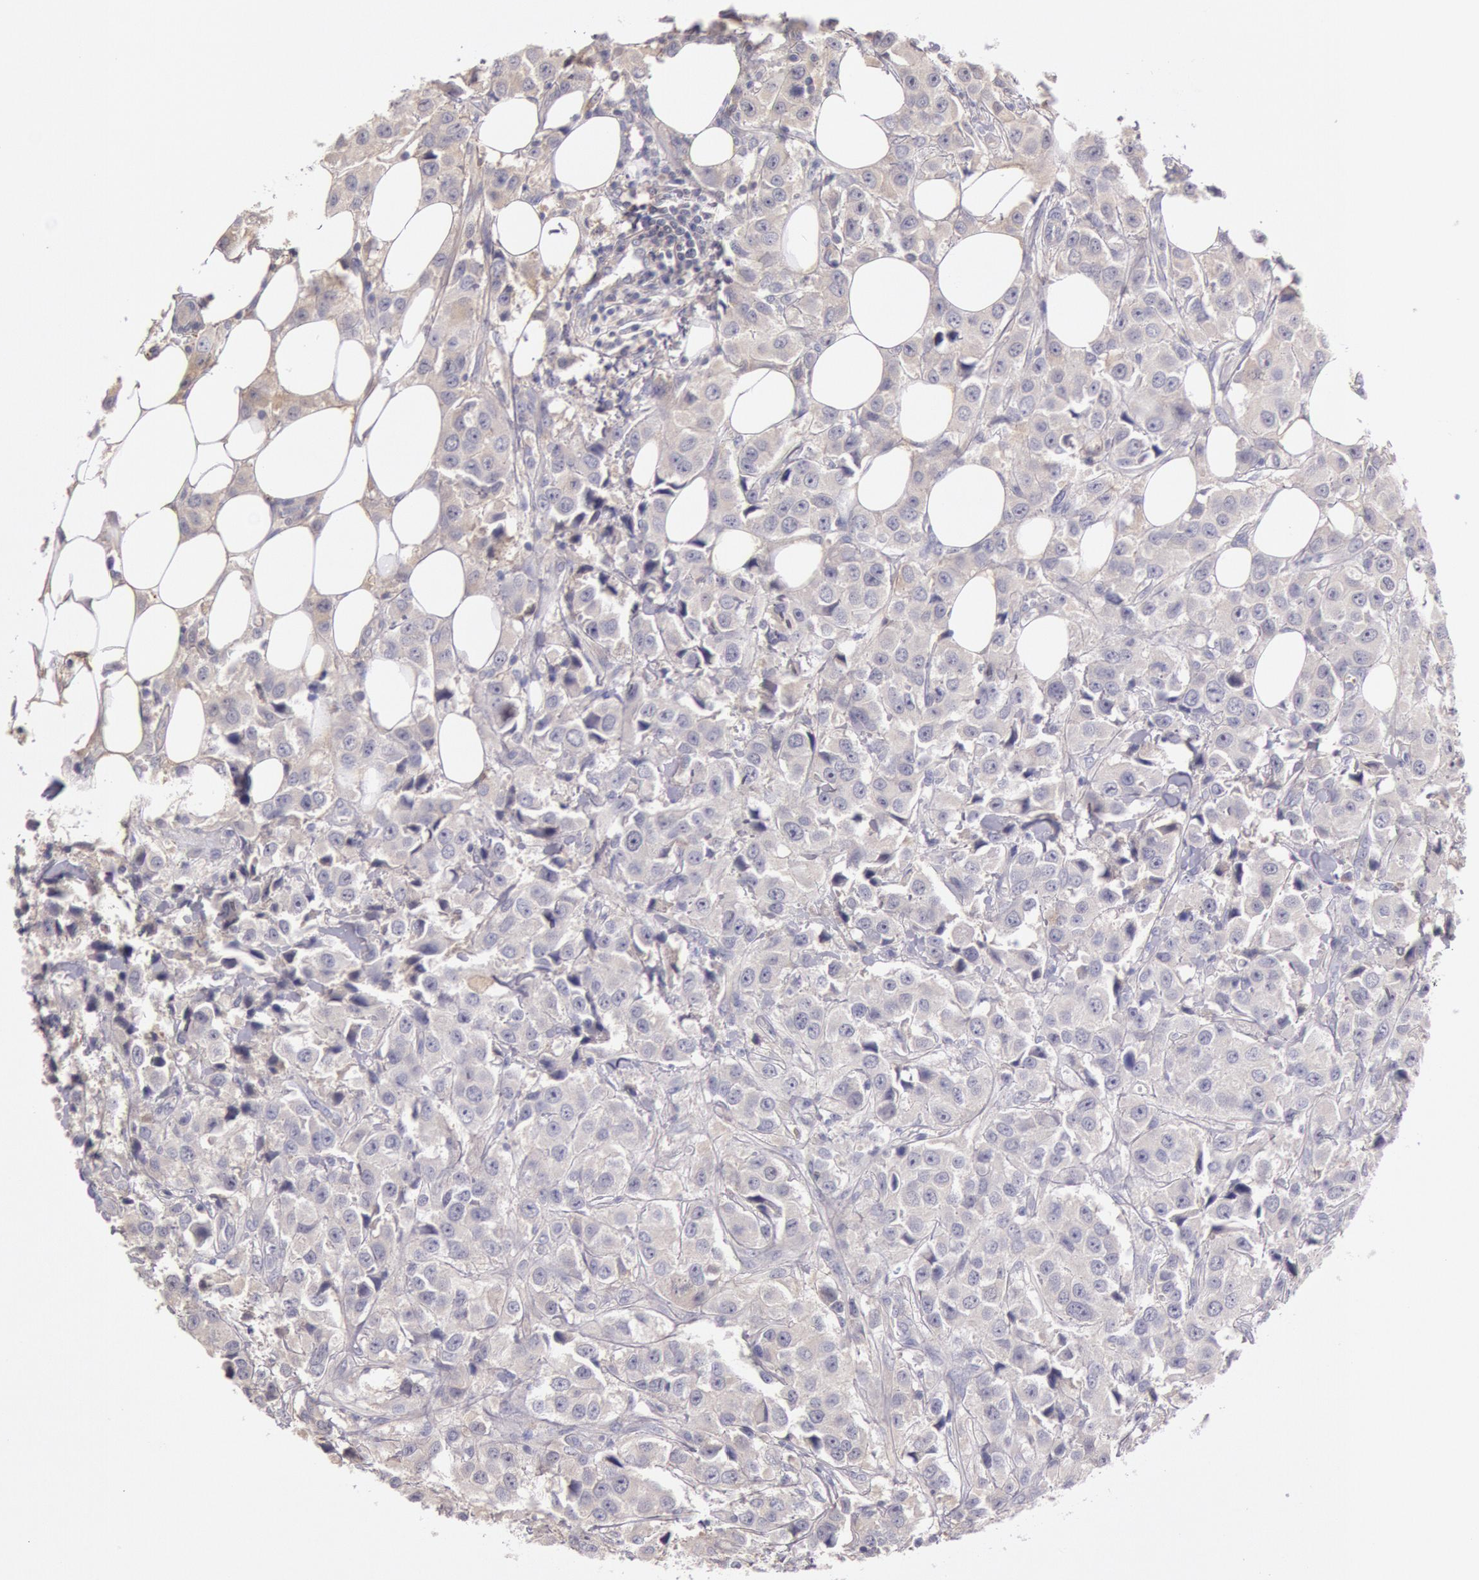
{"staining": {"intensity": "negative", "quantity": "none", "location": "none"}, "tissue": "breast cancer", "cell_type": "Tumor cells", "image_type": "cancer", "snomed": [{"axis": "morphology", "description": "Duct carcinoma"}, {"axis": "topography", "description": "Breast"}], "caption": "Immunohistochemical staining of intraductal carcinoma (breast) reveals no significant staining in tumor cells.", "gene": "C1R", "patient": {"sex": "female", "age": 58}}